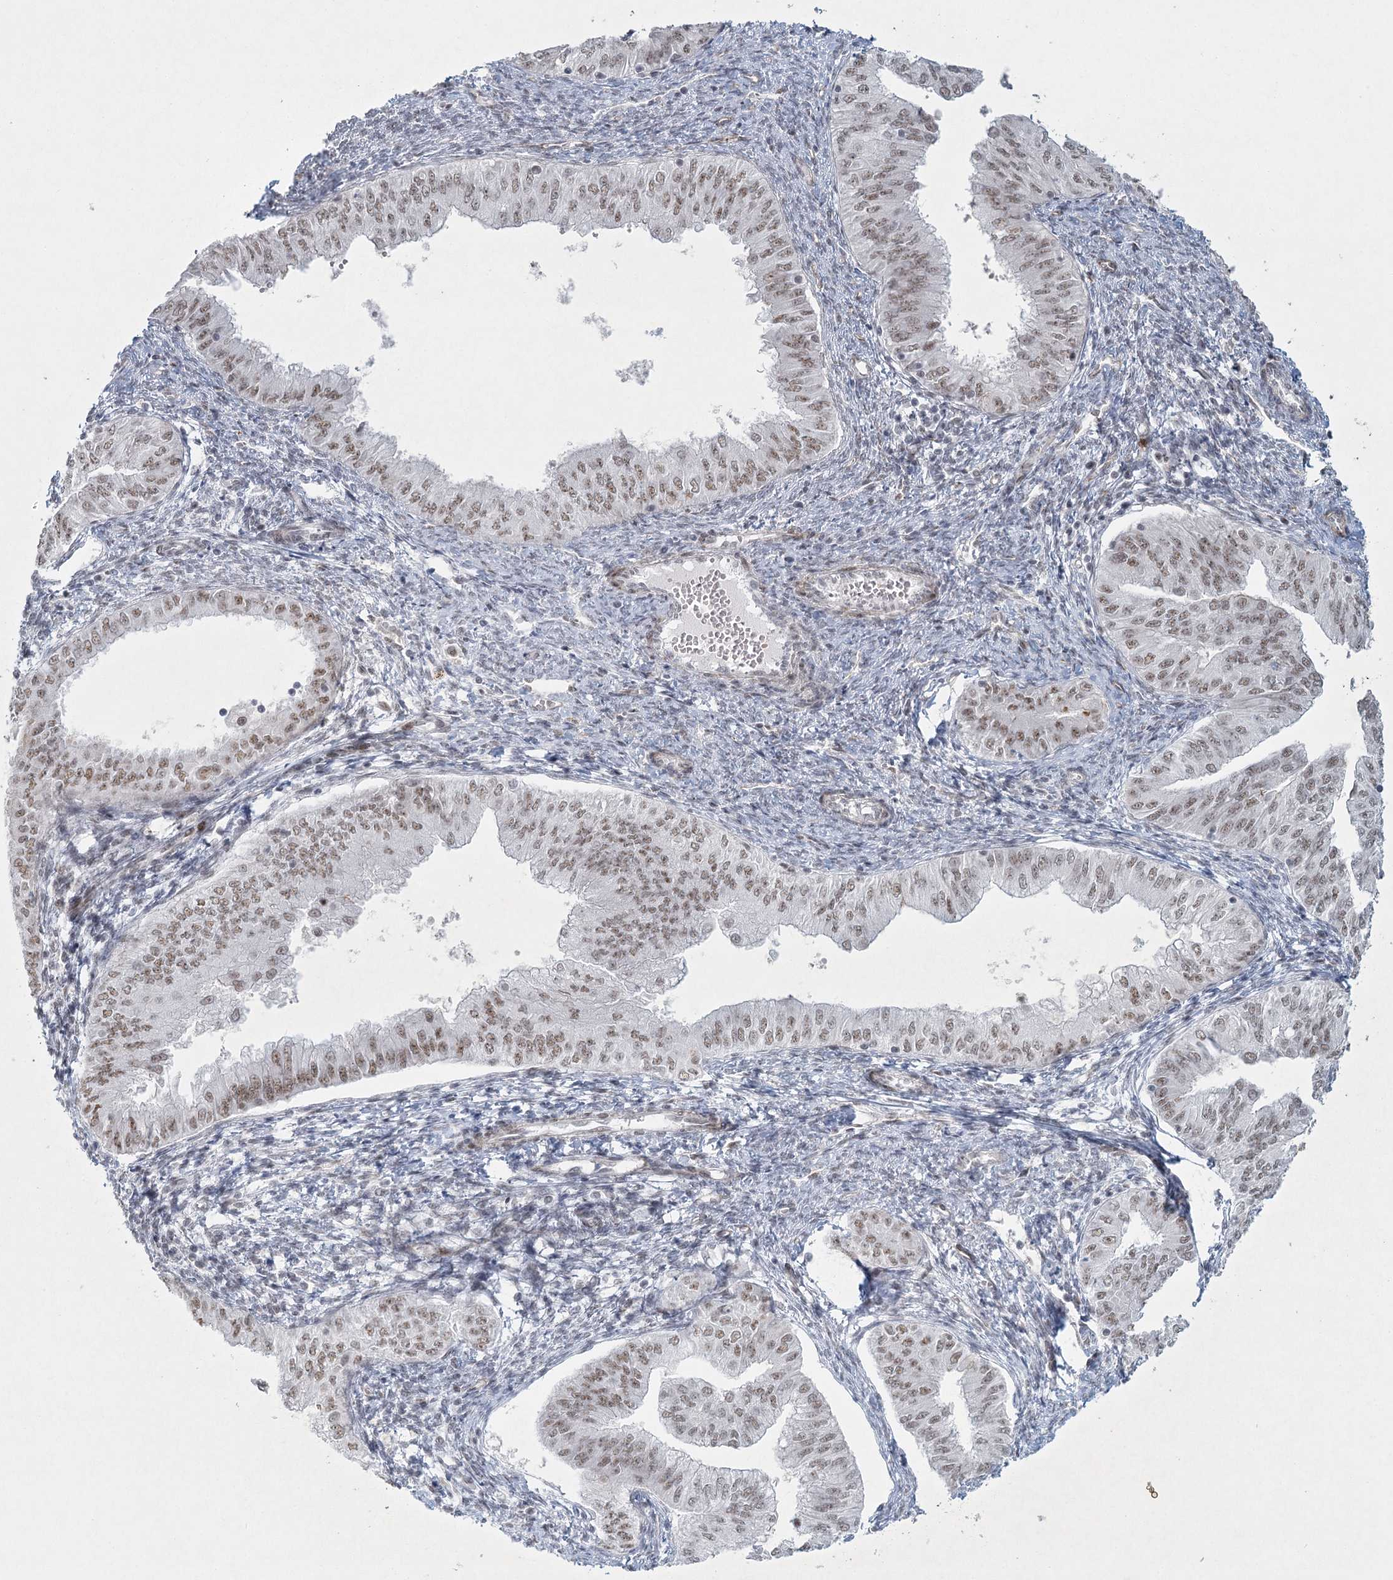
{"staining": {"intensity": "moderate", "quantity": ">75%", "location": "nuclear"}, "tissue": "endometrial cancer", "cell_type": "Tumor cells", "image_type": "cancer", "snomed": [{"axis": "morphology", "description": "Normal tissue, NOS"}, {"axis": "morphology", "description": "Adenocarcinoma, NOS"}, {"axis": "topography", "description": "Endometrium"}], "caption": "High-magnification brightfield microscopy of endometrial cancer stained with DAB (brown) and counterstained with hematoxylin (blue). tumor cells exhibit moderate nuclear positivity is identified in about>75% of cells.", "gene": "U2SURP", "patient": {"sex": "female", "age": 53}}